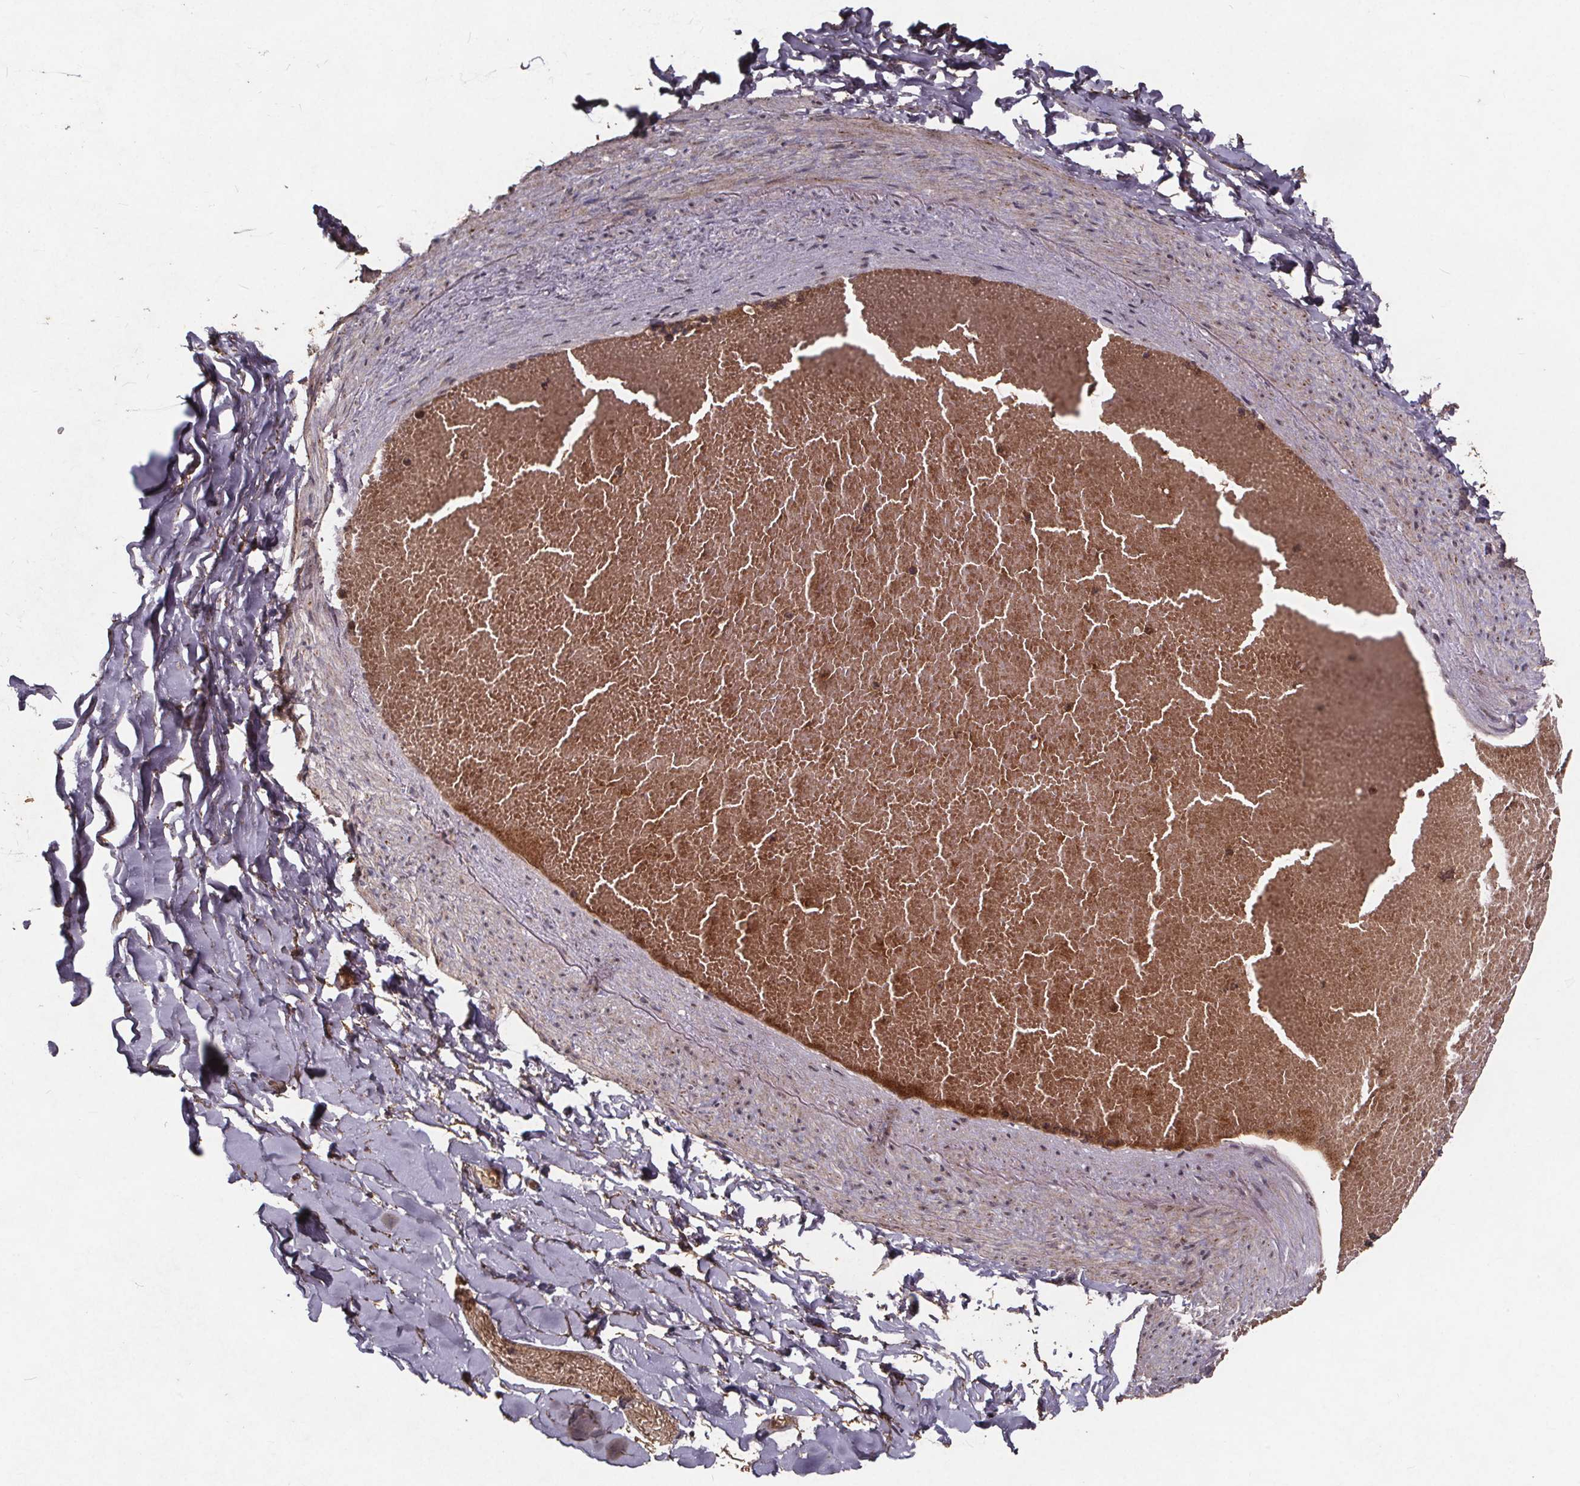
{"staining": {"intensity": "moderate", "quantity": ">75%", "location": "cytoplasmic/membranous"}, "tissue": "adipose tissue", "cell_type": "Adipocytes", "image_type": "normal", "snomed": [{"axis": "morphology", "description": "Normal tissue, NOS"}, {"axis": "topography", "description": "Gallbladder"}, {"axis": "topography", "description": "Peripheral nerve tissue"}], "caption": "This is a histology image of immunohistochemistry (IHC) staining of unremarkable adipose tissue, which shows moderate positivity in the cytoplasmic/membranous of adipocytes.", "gene": "GPX3", "patient": {"sex": "female", "age": 45}}